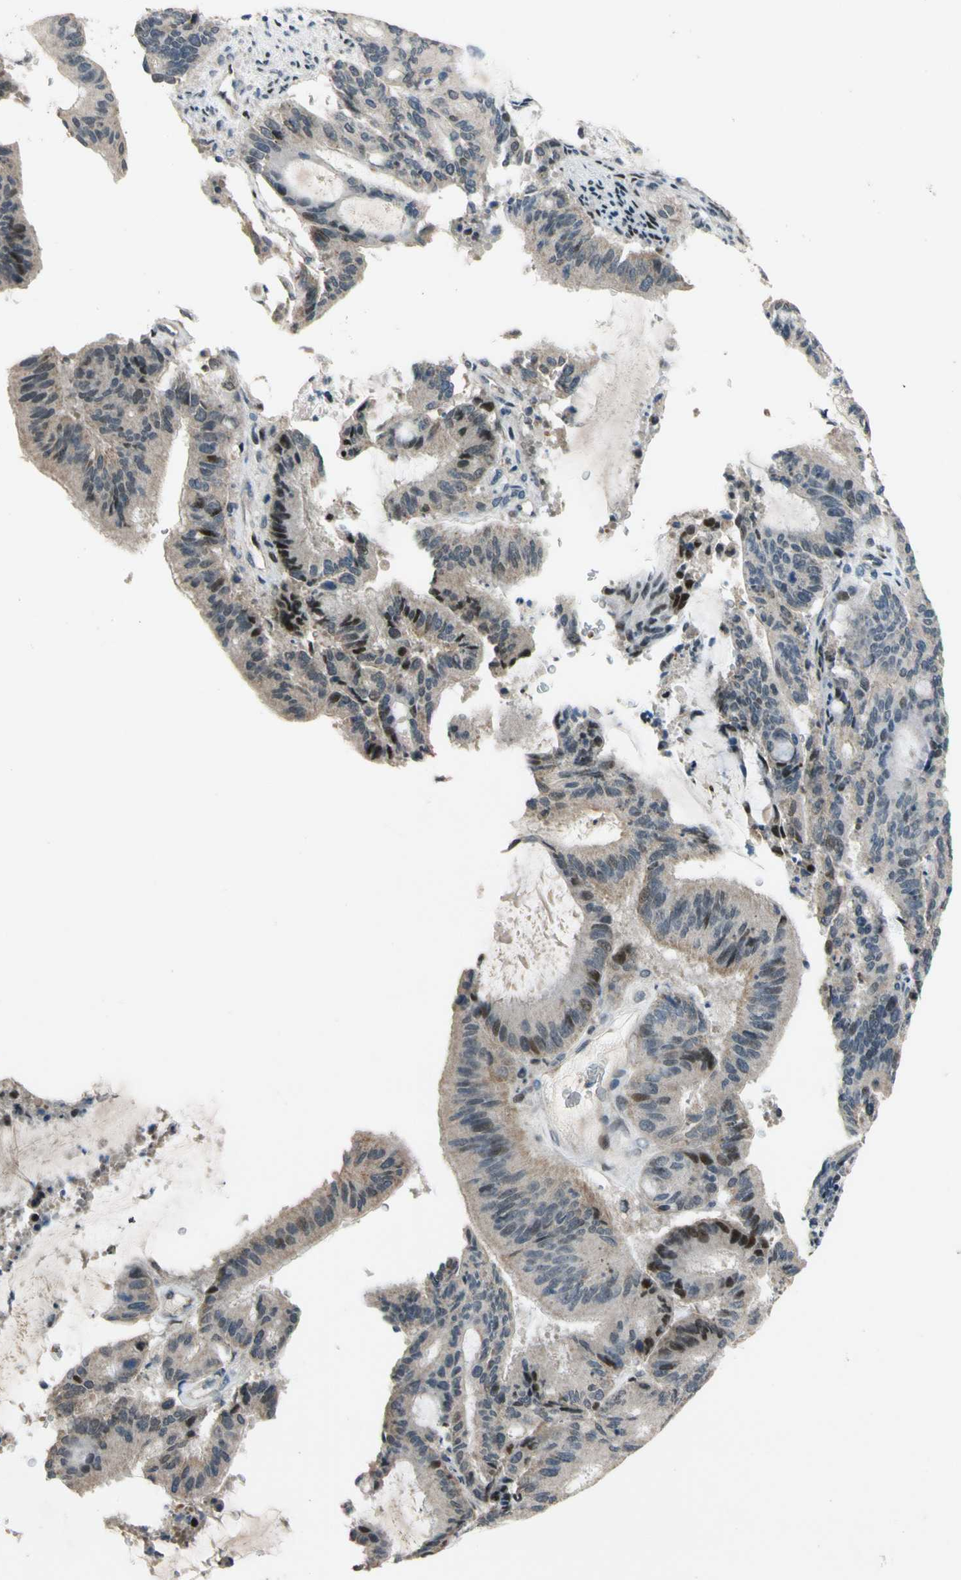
{"staining": {"intensity": "moderate", "quantity": "25%-75%", "location": "nuclear"}, "tissue": "liver cancer", "cell_type": "Tumor cells", "image_type": "cancer", "snomed": [{"axis": "morphology", "description": "Cholangiocarcinoma"}, {"axis": "topography", "description": "Liver"}], "caption": "There is medium levels of moderate nuclear positivity in tumor cells of liver cholangiocarcinoma, as demonstrated by immunohistochemical staining (brown color).", "gene": "ZNF184", "patient": {"sex": "female", "age": 73}}